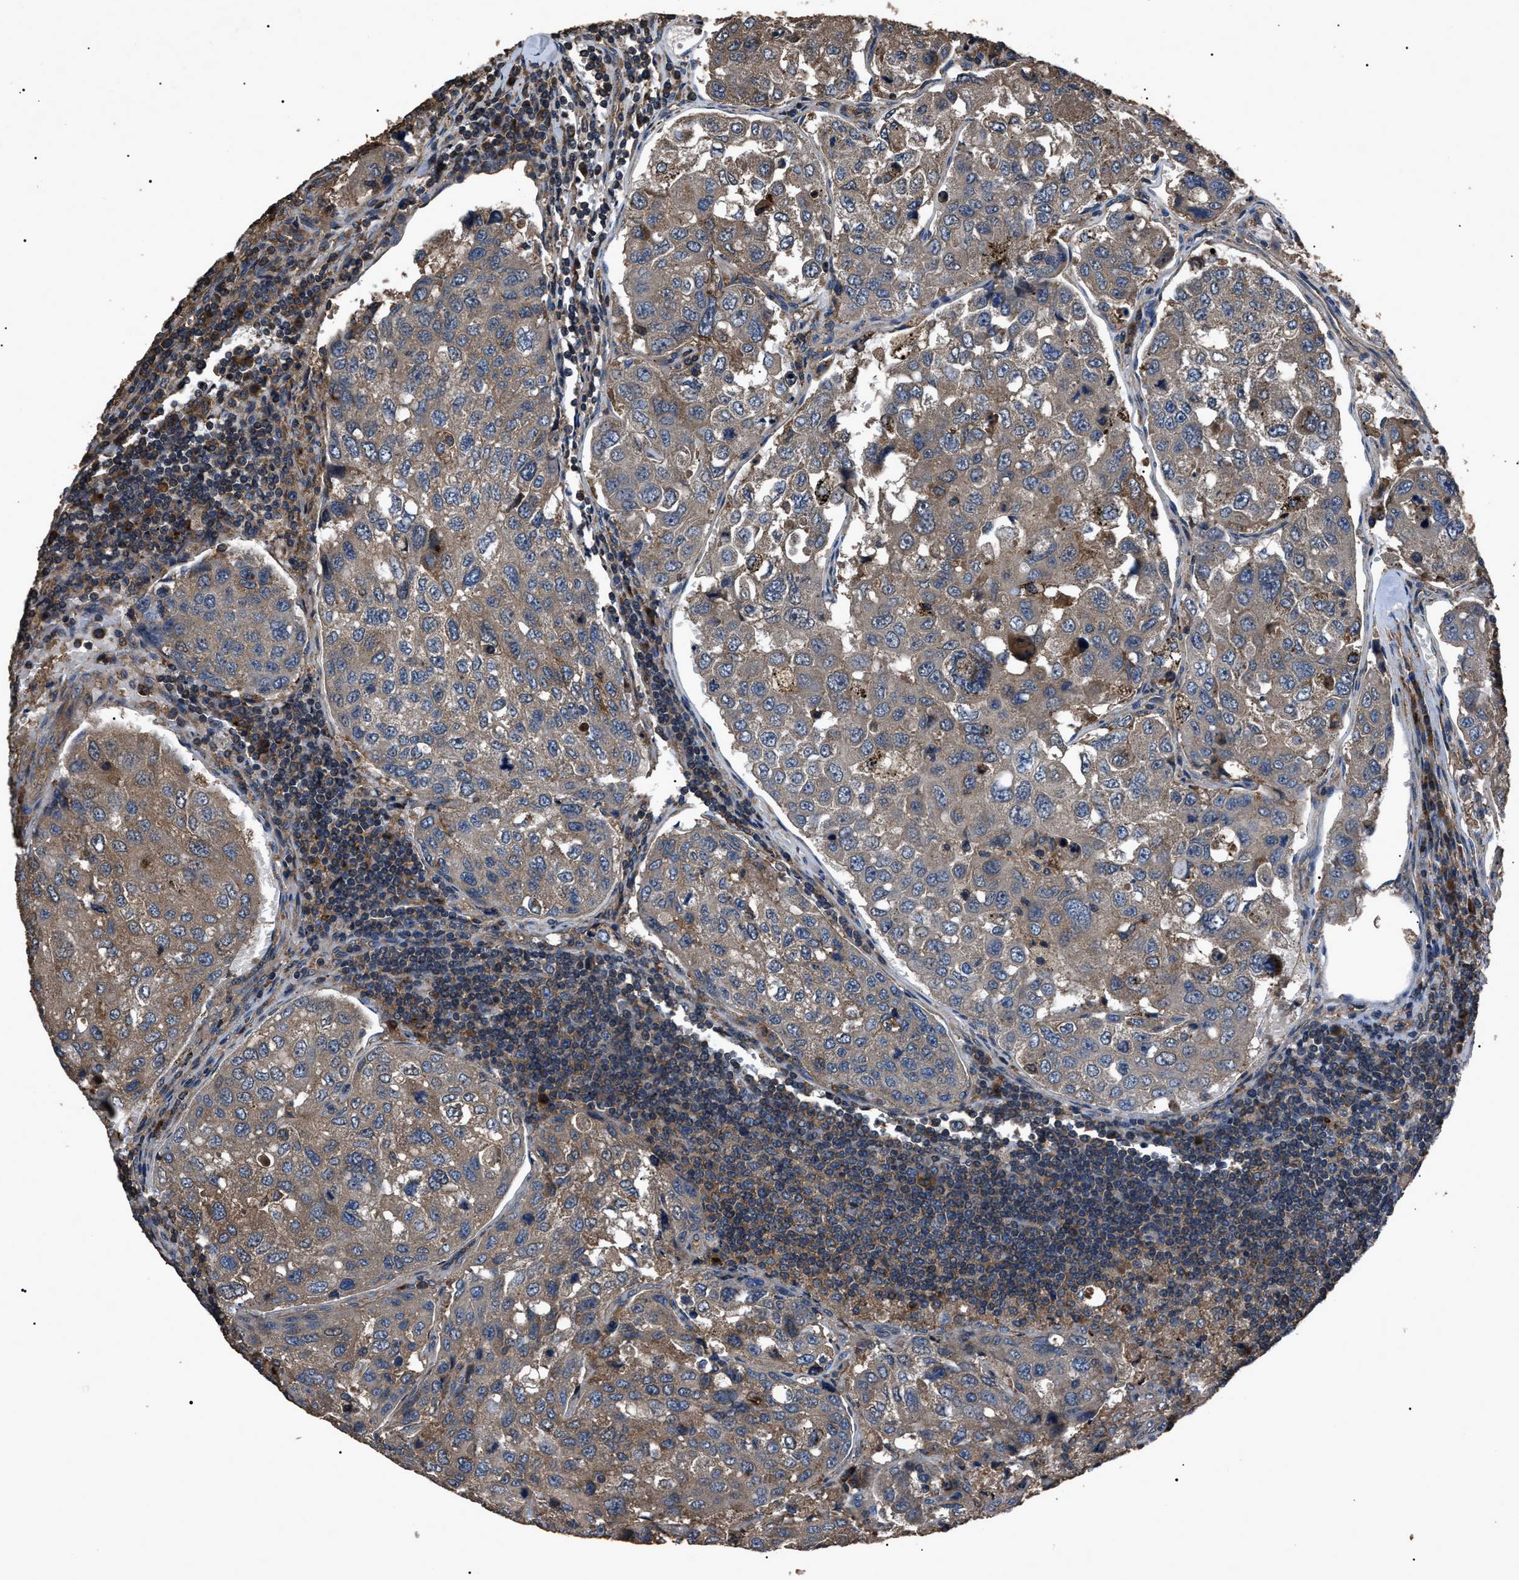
{"staining": {"intensity": "weak", "quantity": ">75%", "location": "cytoplasmic/membranous"}, "tissue": "urothelial cancer", "cell_type": "Tumor cells", "image_type": "cancer", "snomed": [{"axis": "morphology", "description": "Urothelial carcinoma, High grade"}, {"axis": "topography", "description": "Lymph node"}, {"axis": "topography", "description": "Urinary bladder"}], "caption": "The histopathology image reveals immunohistochemical staining of urothelial cancer. There is weak cytoplasmic/membranous expression is appreciated in about >75% of tumor cells.", "gene": "RNF216", "patient": {"sex": "male", "age": 51}}